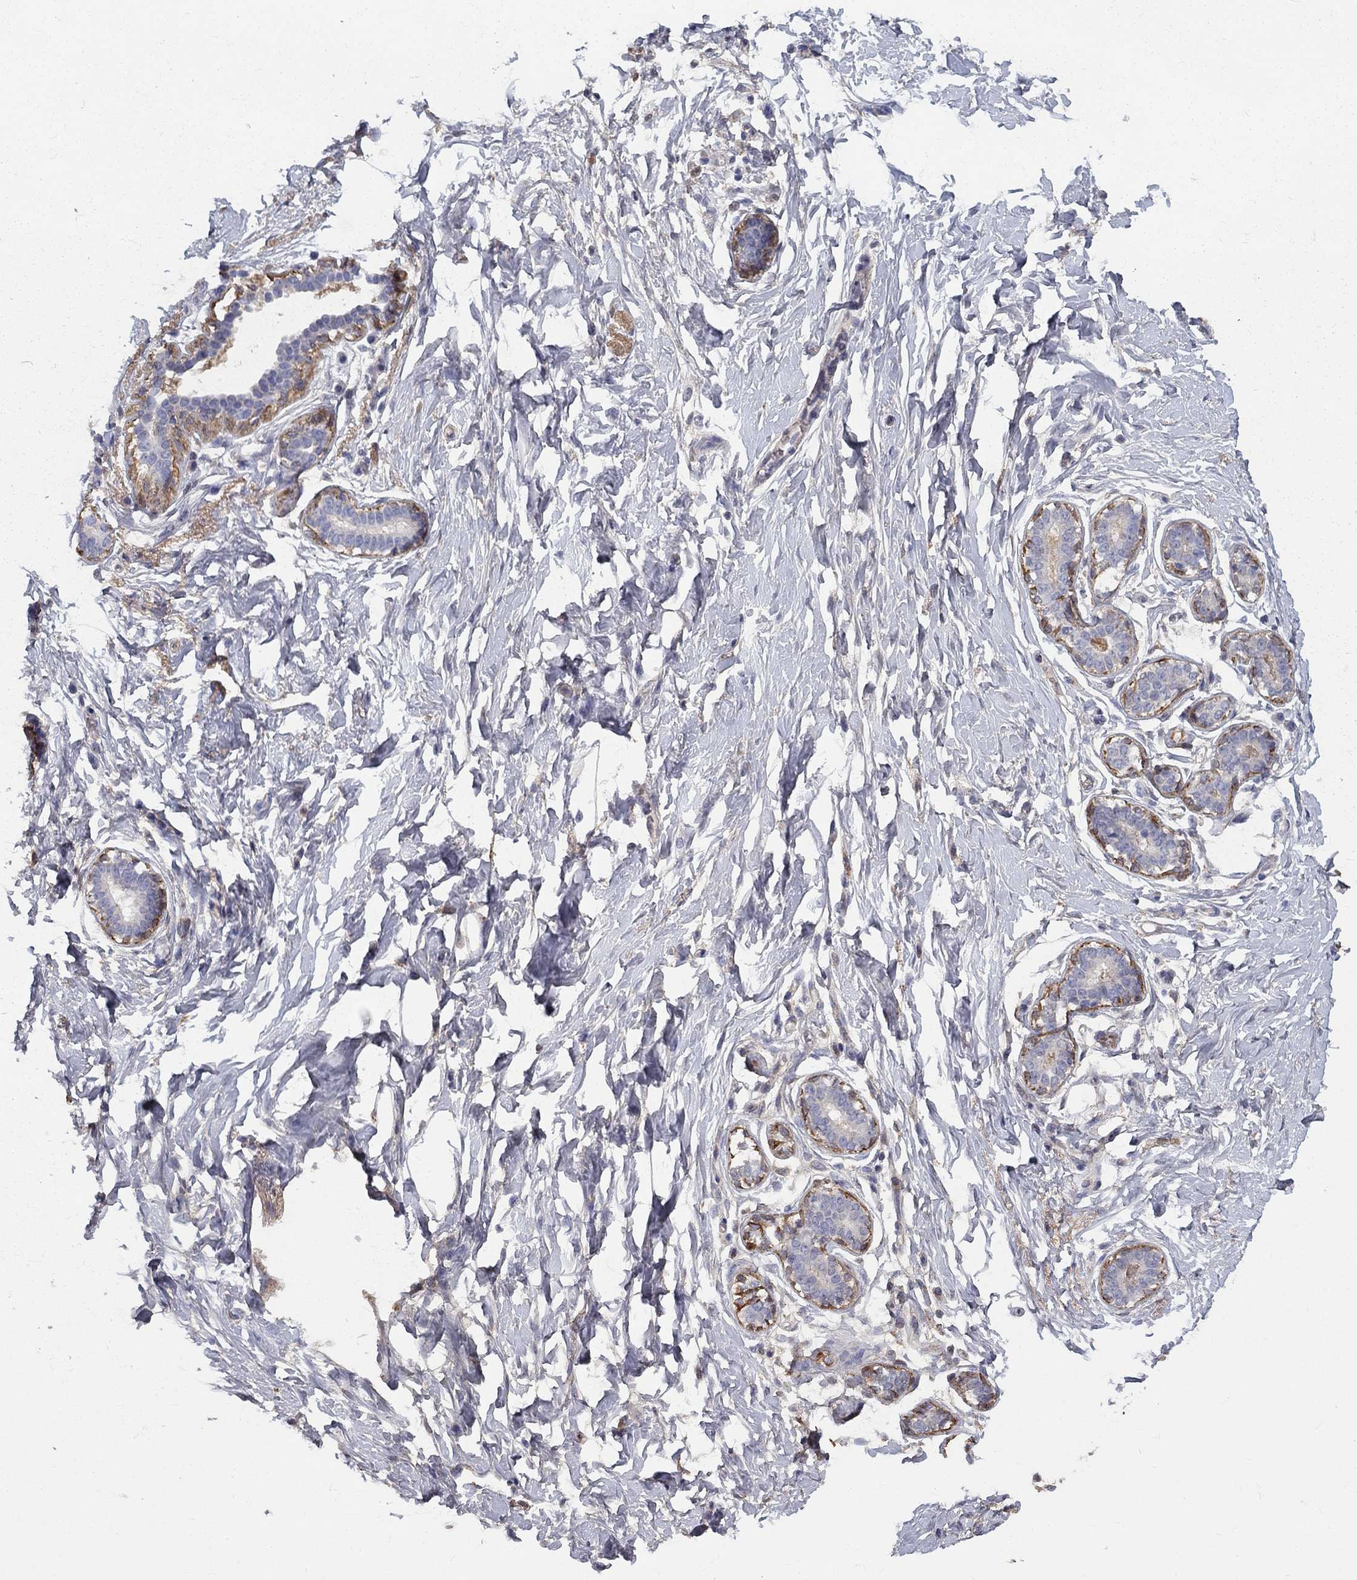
{"staining": {"intensity": "negative", "quantity": "none", "location": "none"}, "tissue": "breast", "cell_type": "Glandular cells", "image_type": "normal", "snomed": [{"axis": "morphology", "description": "Normal tissue, NOS"}, {"axis": "morphology", "description": "Lobular carcinoma, in situ"}, {"axis": "topography", "description": "Breast"}], "caption": "This photomicrograph is of normal breast stained with immunohistochemistry to label a protein in brown with the nuclei are counter-stained blue. There is no staining in glandular cells.", "gene": "EPDR1", "patient": {"sex": "female", "age": 35}}